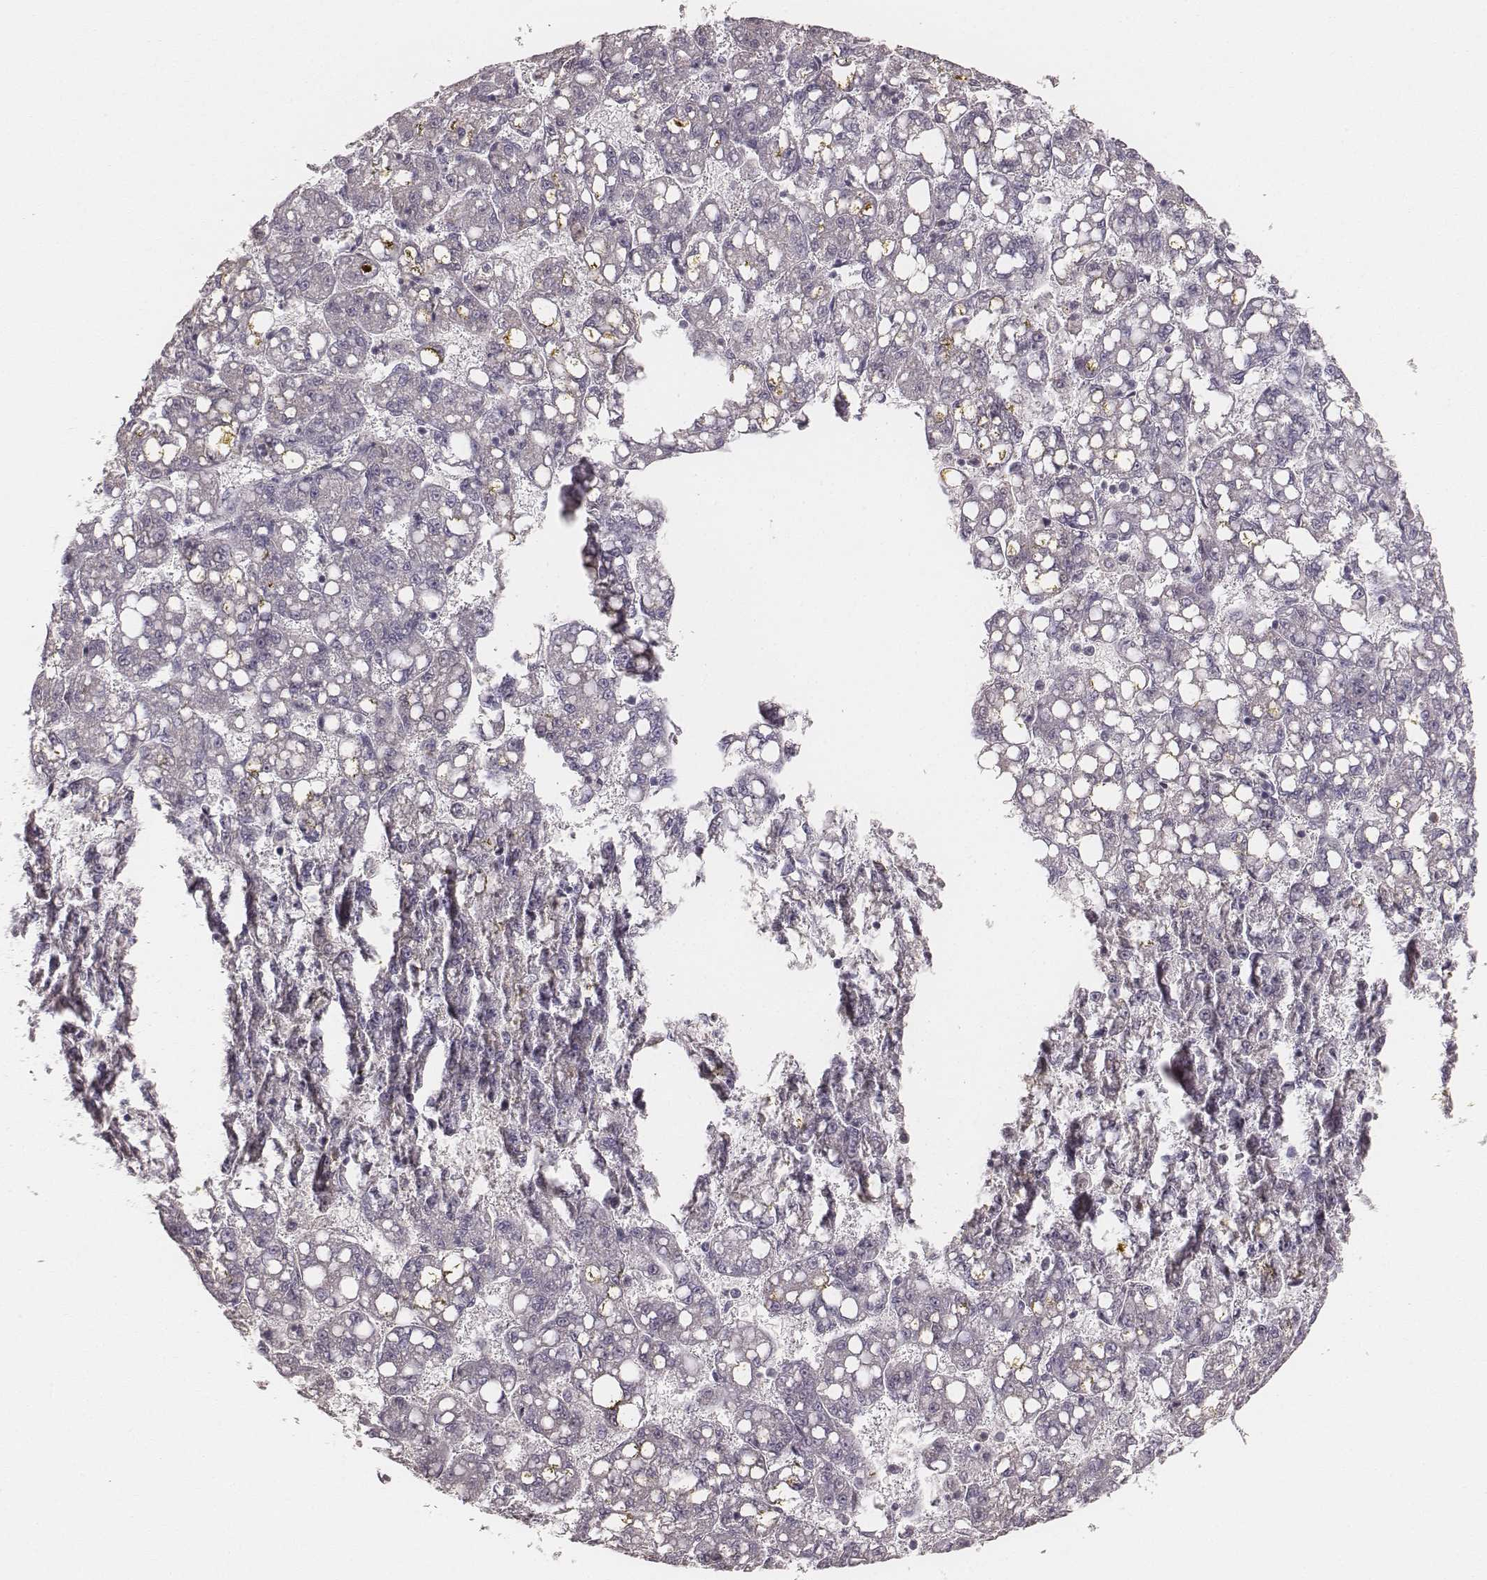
{"staining": {"intensity": "negative", "quantity": "none", "location": "none"}, "tissue": "liver cancer", "cell_type": "Tumor cells", "image_type": "cancer", "snomed": [{"axis": "morphology", "description": "Carcinoma, Hepatocellular, NOS"}, {"axis": "topography", "description": "Liver"}], "caption": "A high-resolution photomicrograph shows immunohistochemistry (IHC) staining of hepatocellular carcinoma (liver), which exhibits no significant expression in tumor cells.", "gene": "LY6K", "patient": {"sex": "female", "age": 65}}